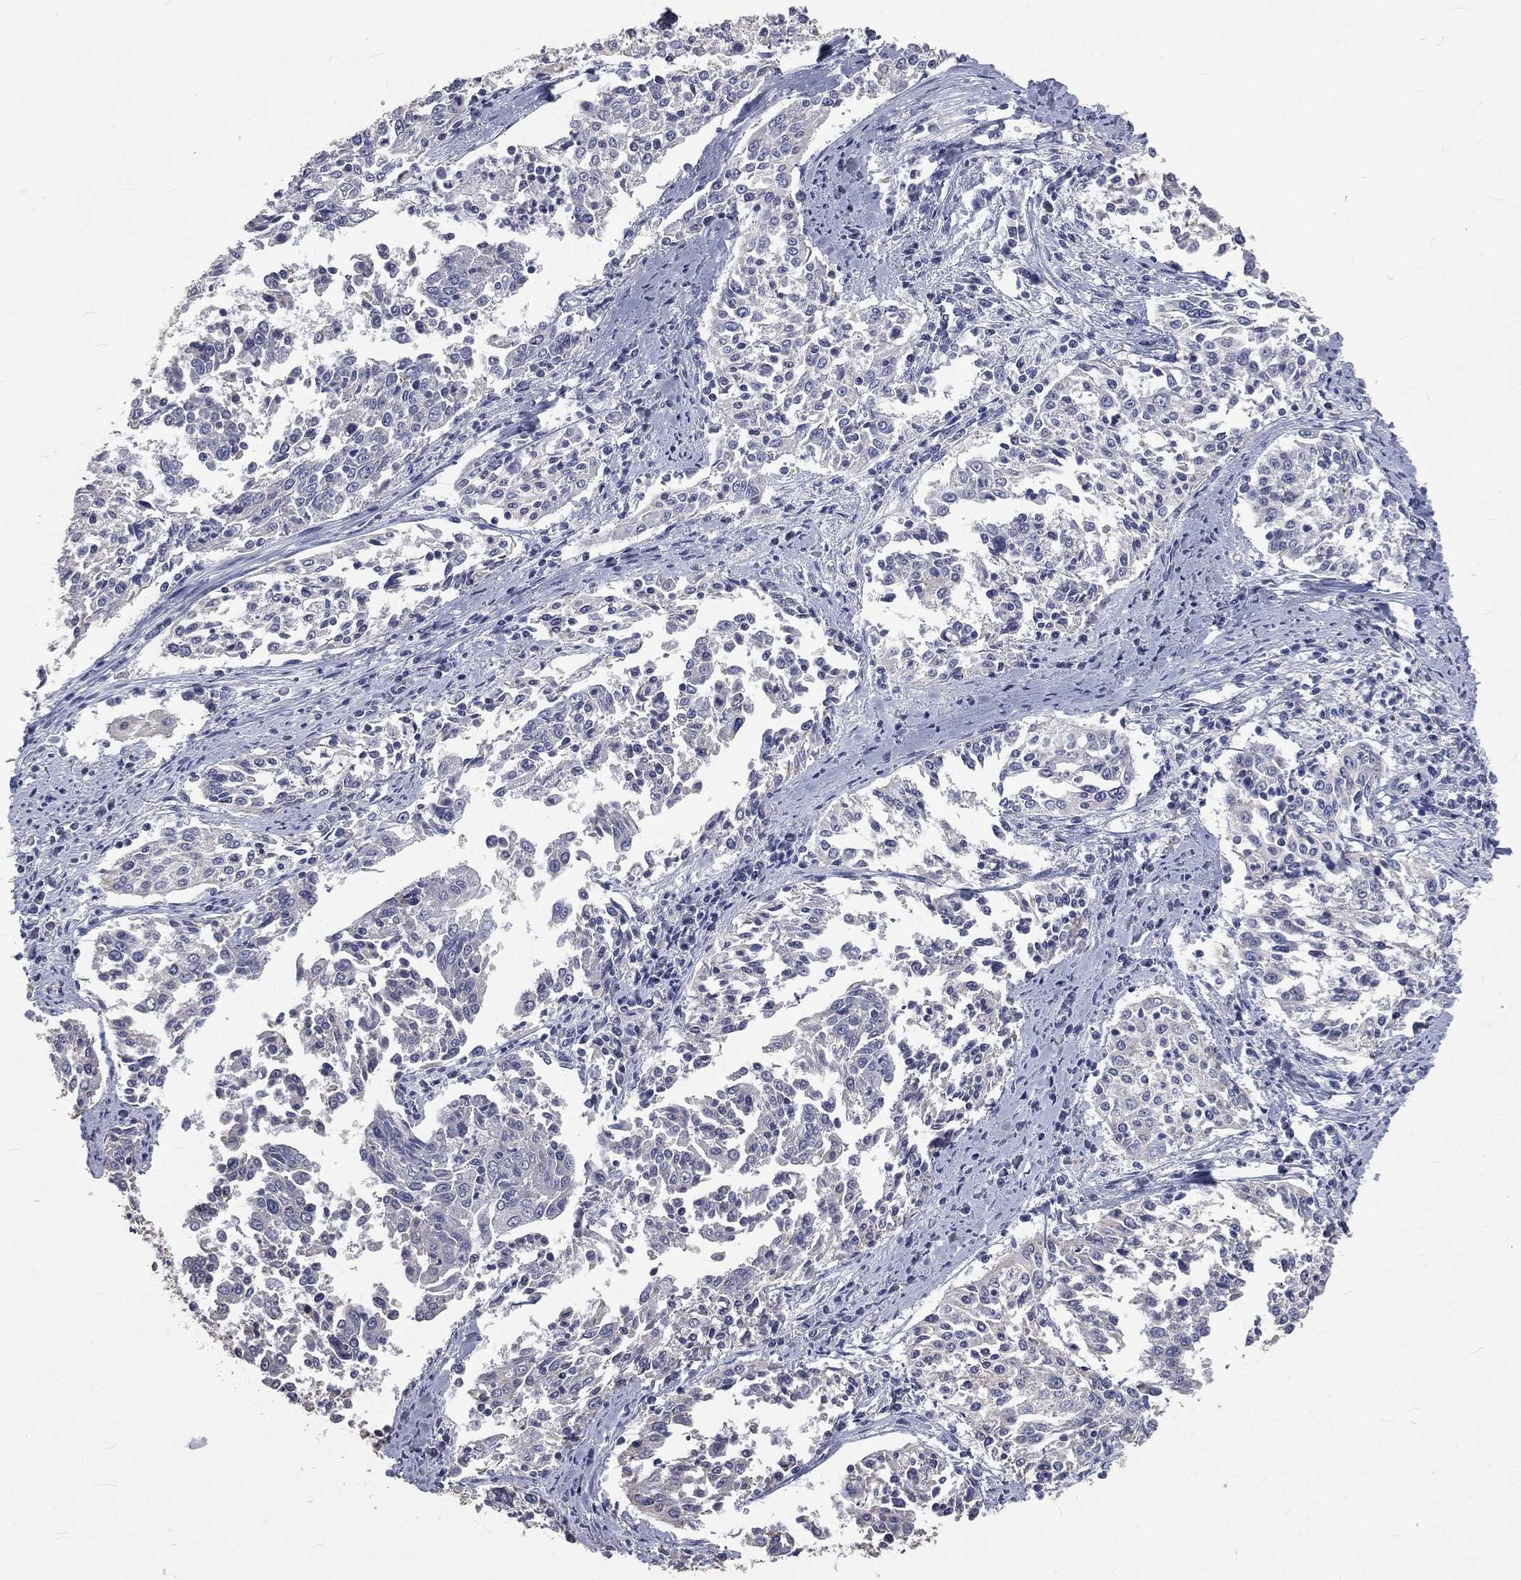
{"staining": {"intensity": "negative", "quantity": "none", "location": "none"}, "tissue": "cervical cancer", "cell_type": "Tumor cells", "image_type": "cancer", "snomed": [{"axis": "morphology", "description": "Squamous cell carcinoma, NOS"}, {"axis": "topography", "description": "Cervix"}], "caption": "High magnification brightfield microscopy of cervical squamous cell carcinoma stained with DAB (brown) and counterstained with hematoxylin (blue): tumor cells show no significant expression. (DAB (3,3'-diaminobenzidine) immunohistochemistry (IHC) visualized using brightfield microscopy, high magnification).", "gene": "CROCC", "patient": {"sex": "female", "age": 41}}